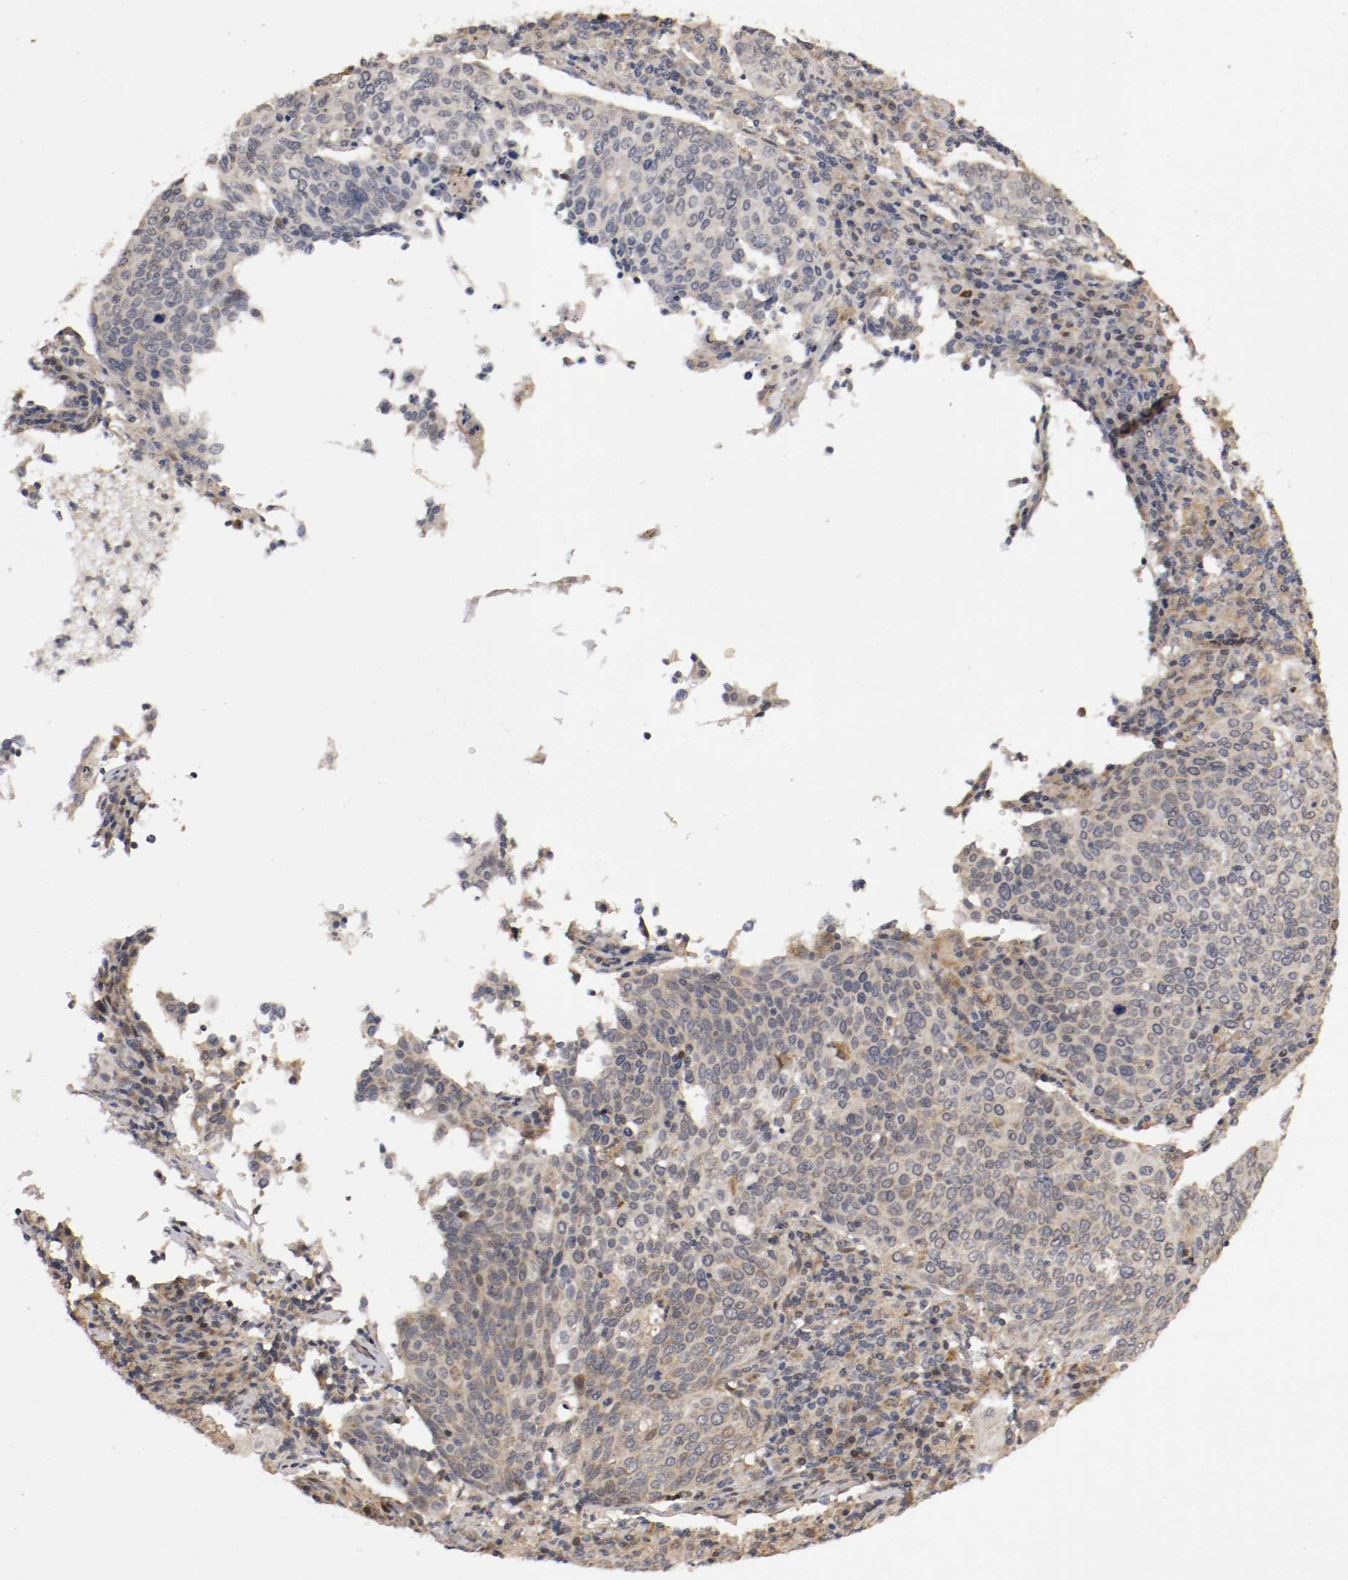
{"staining": {"intensity": "weak", "quantity": "25%-75%", "location": "cytoplasmic/membranous"}, "tissue": "cervical cancer", "cell_type": "Tumor cells", "image_type": "cancer", "snomed": [{"axis": "morphology", "description": "Squamous cell carcinoma, NOS"}, {"axis": "topography", "description": "Cervix"}], "caption": "Protein staining exhibits weak cytoplasmic/membranous positivity in approximately 25%-75% of tumor cells in squamous cell carcinoma (cervical).", "gene": "TNFRSF1B", "patient": {"sex": "female", "age": 40}}